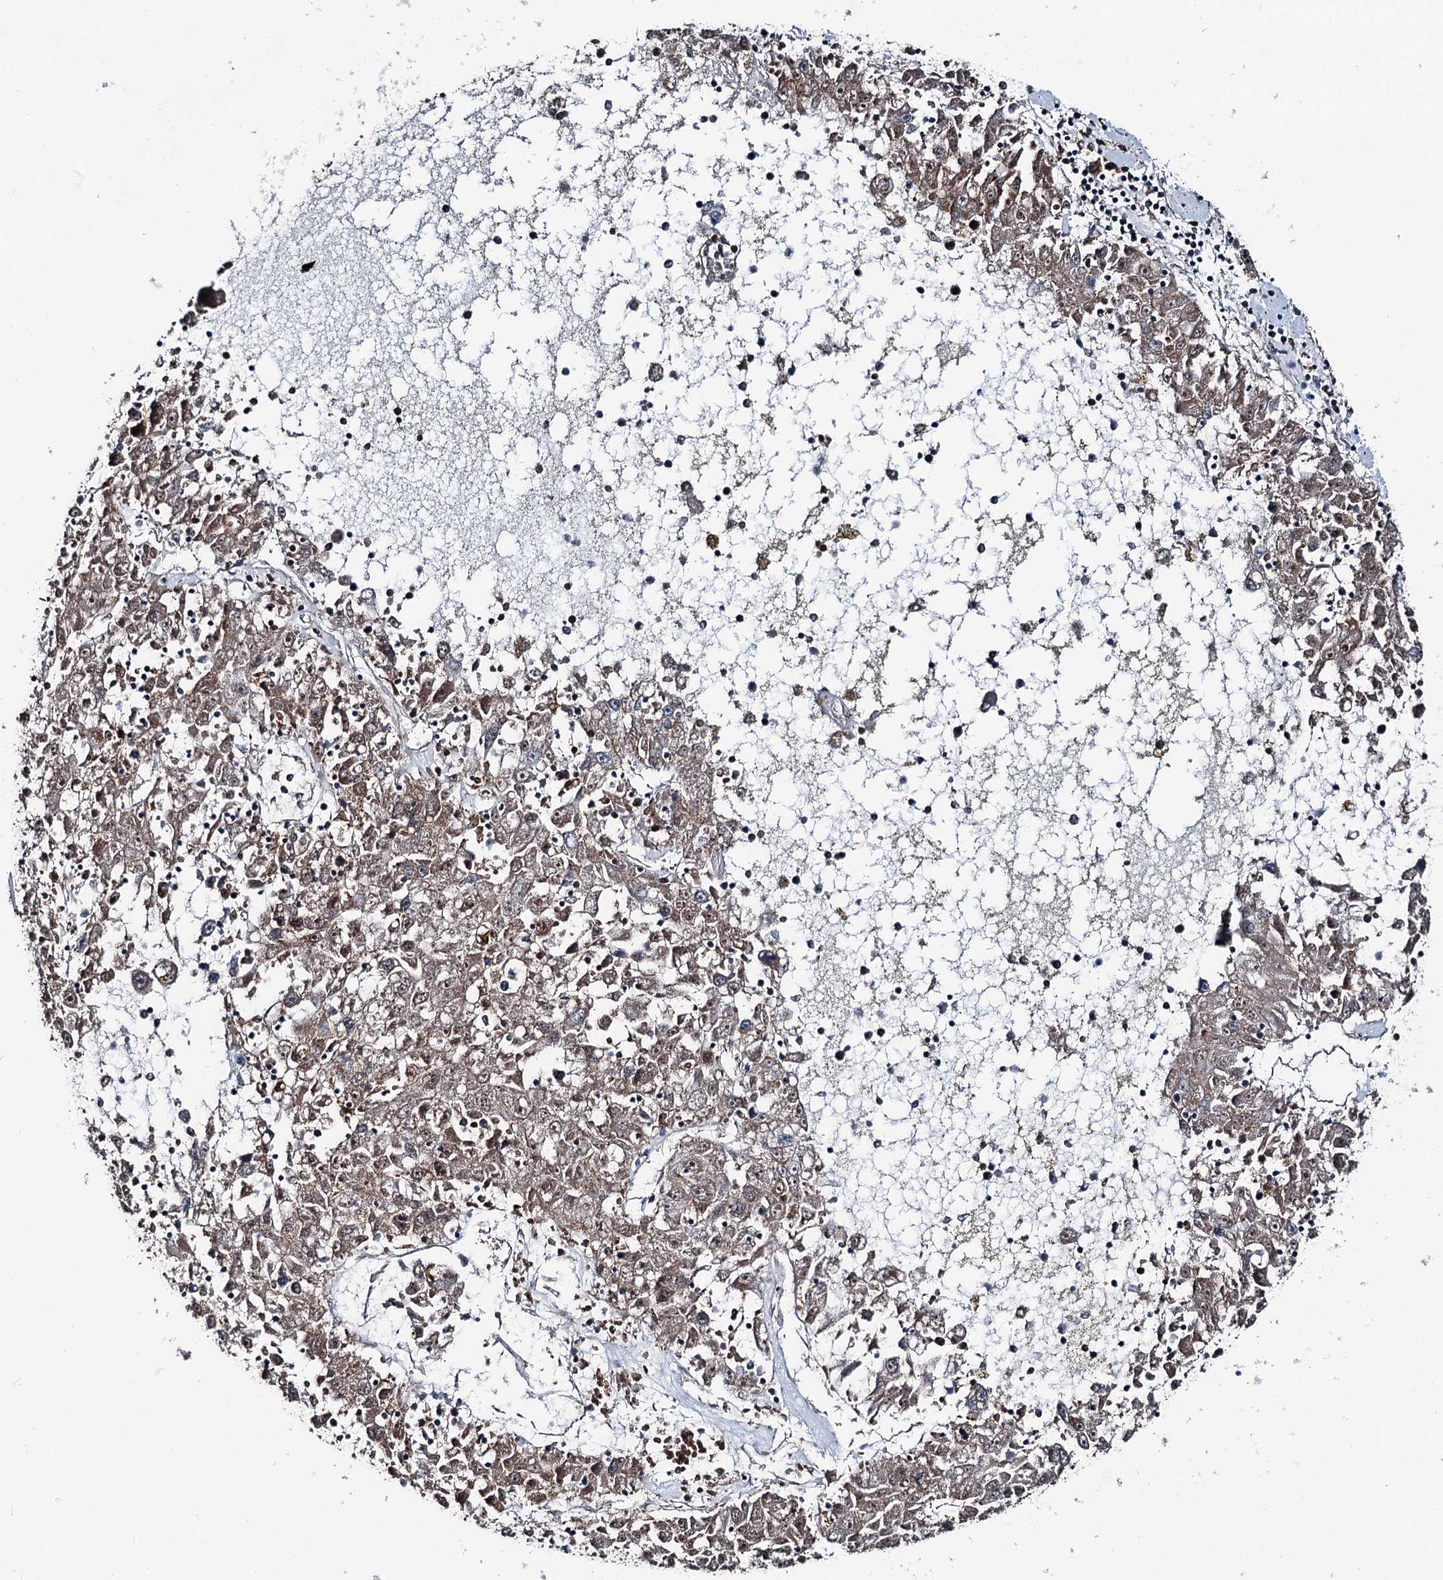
{"staining": {"intensity": "moderate", "quantity": "<25%", "location": "cytoplasmic/membranous,nuclear"}, "tissue": "liver cancer", "cell_type": "Tumor cells", "image_type": "cancer", "snomed": [{"axis": "morphology", "description": "Carcinoma, Hepatocellular, NOS"}, {"axis": "topography", "description": "Liver"}], "caption": "This photomicrograph displays liver hepatocellular carcinoma stained with IHC to label a protein in brown. The cytoplasmic/membranous and nuclear of tumor cells show moderate positivity for the protein. Nuclei are counter-stained blue.", "gene": "PSMD13", "patient": {"sex": "male", "age": 49}}